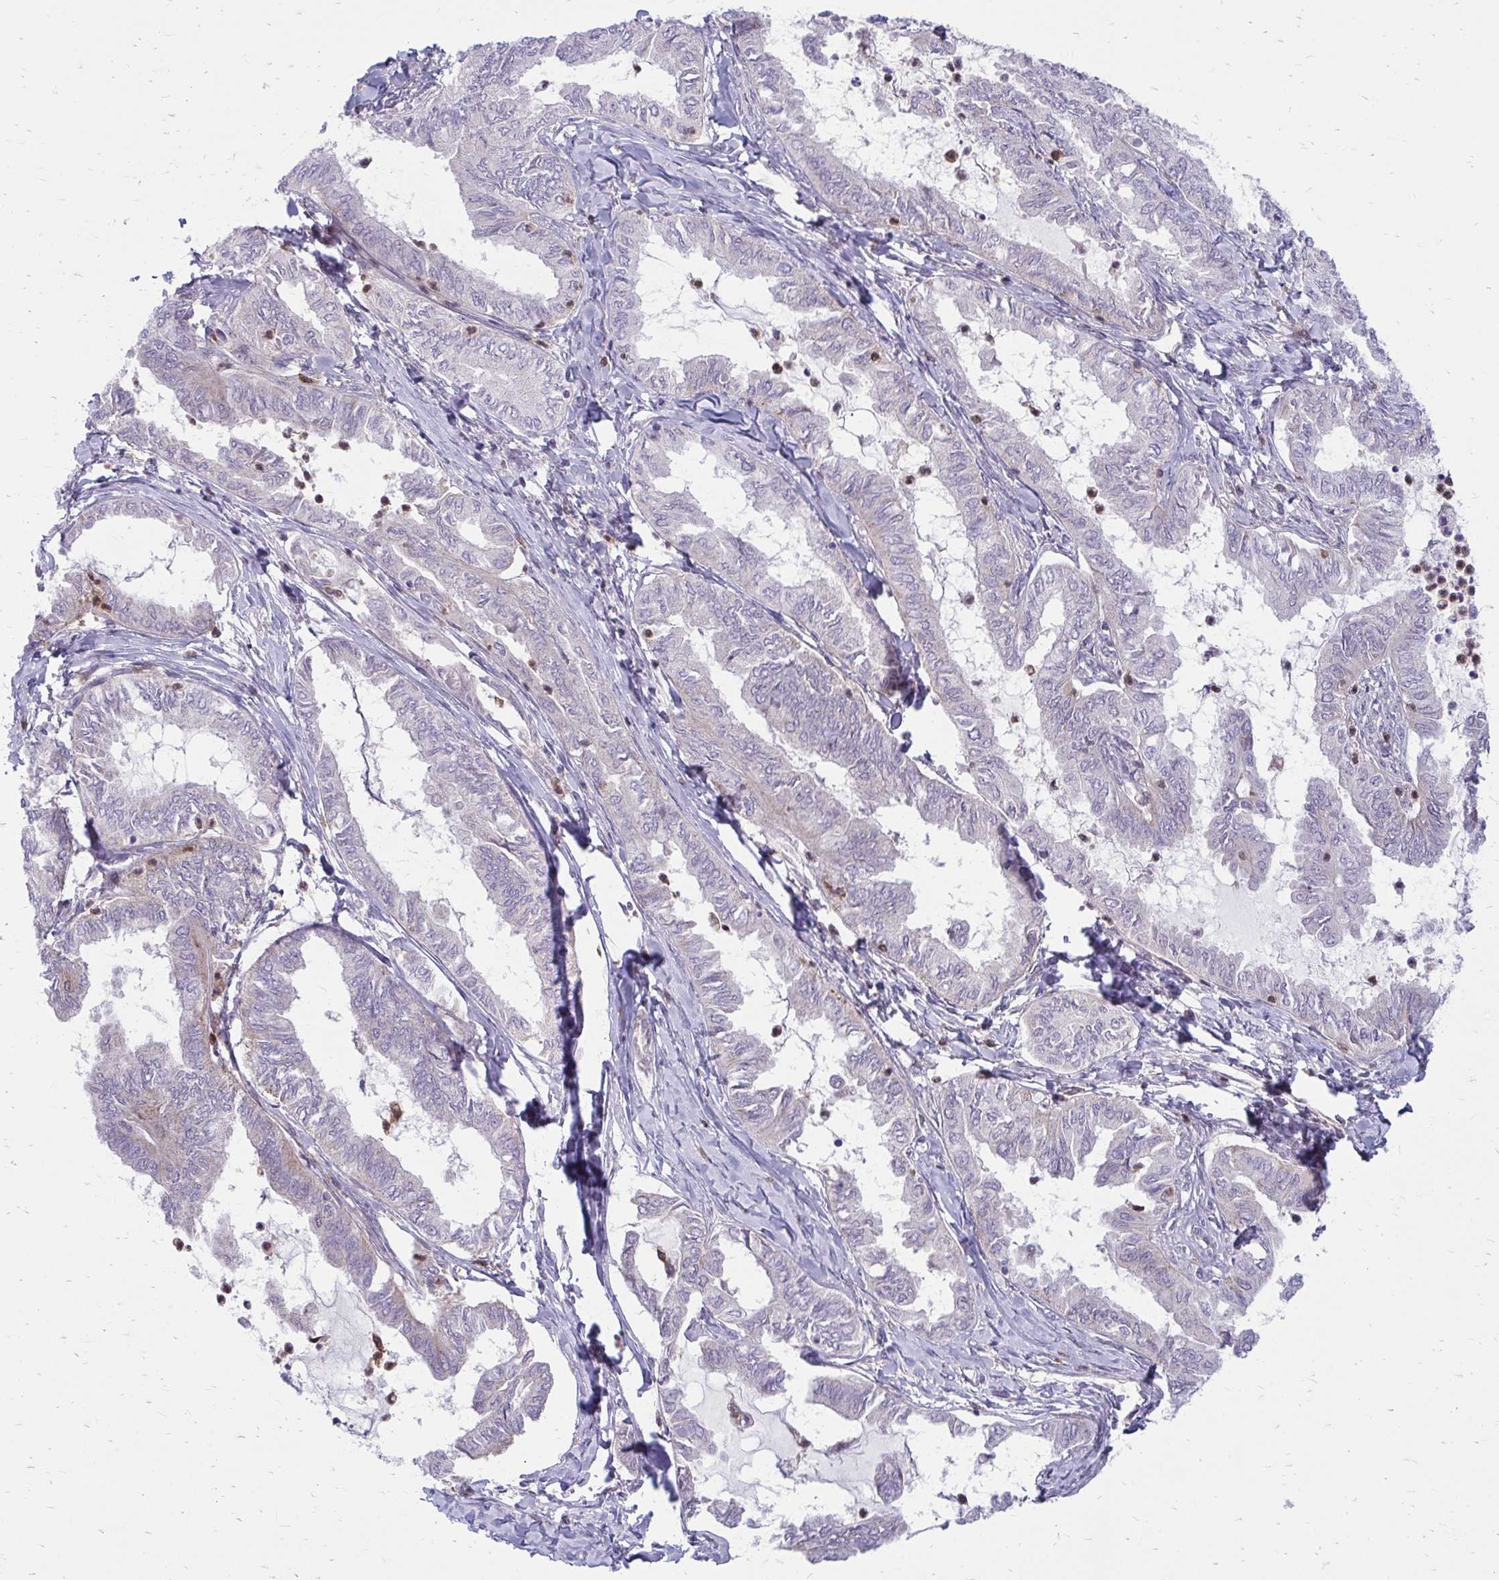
{"staining": {"intensity": "negative", "quantity": "none", "location": "none"}, "tissue": "ovarian cancer", "cell_type": "Tumor cells", "image_type": "cancer", "snomed": [{"axis": "morphology", "description": "Carcinoma, endometroid"}, {"axis": "topography", "description": "Ovary"}], "caption": "There is no significant expression in tumor cells of ovarian endometroid carcinoma.", "gene": "ASAP1", "patient": {"sex": "female", "age": 70}}